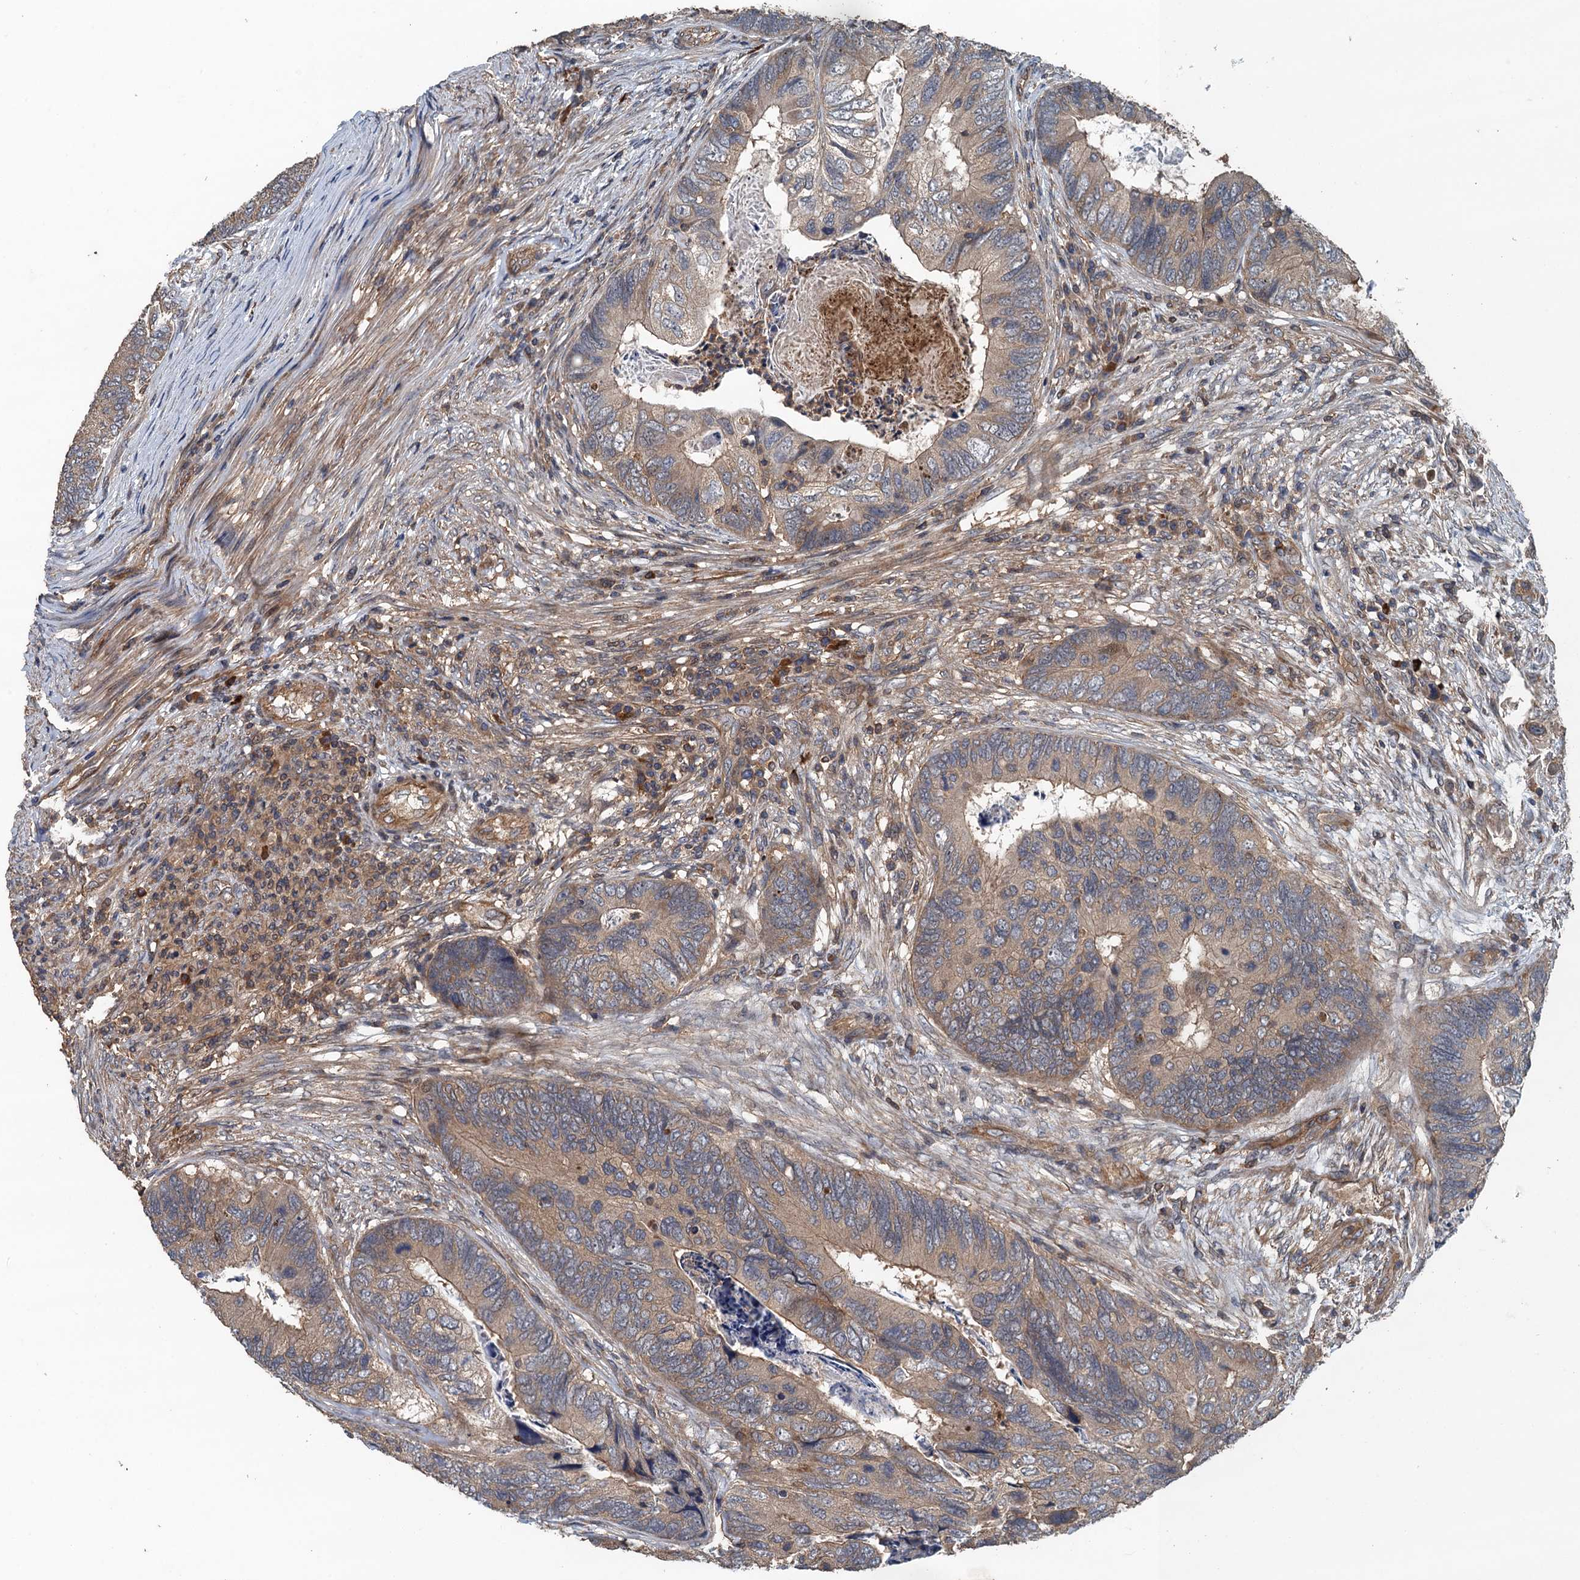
{"staining": {"intensity": "weak", "quantity": ">75%", "location": "cytoplasmic/membranous"}, "tissue": "colorectal cancer", "cell_type": "Tumor cells", "image_type": "cancer", "snomed": [{"axis": "morphology", "description": "Adenocarcinoma, NOS"}, {"axis": "topography", "description": "Colon"}], "caption": "This image shows IHC staining of colorectal adenocarcinoma, with low weak cytoplasmic/membranous staining in about >75% of tumor cells.", "gene": "BORCS5", "patient": {"sex": "female", "age": 67}}